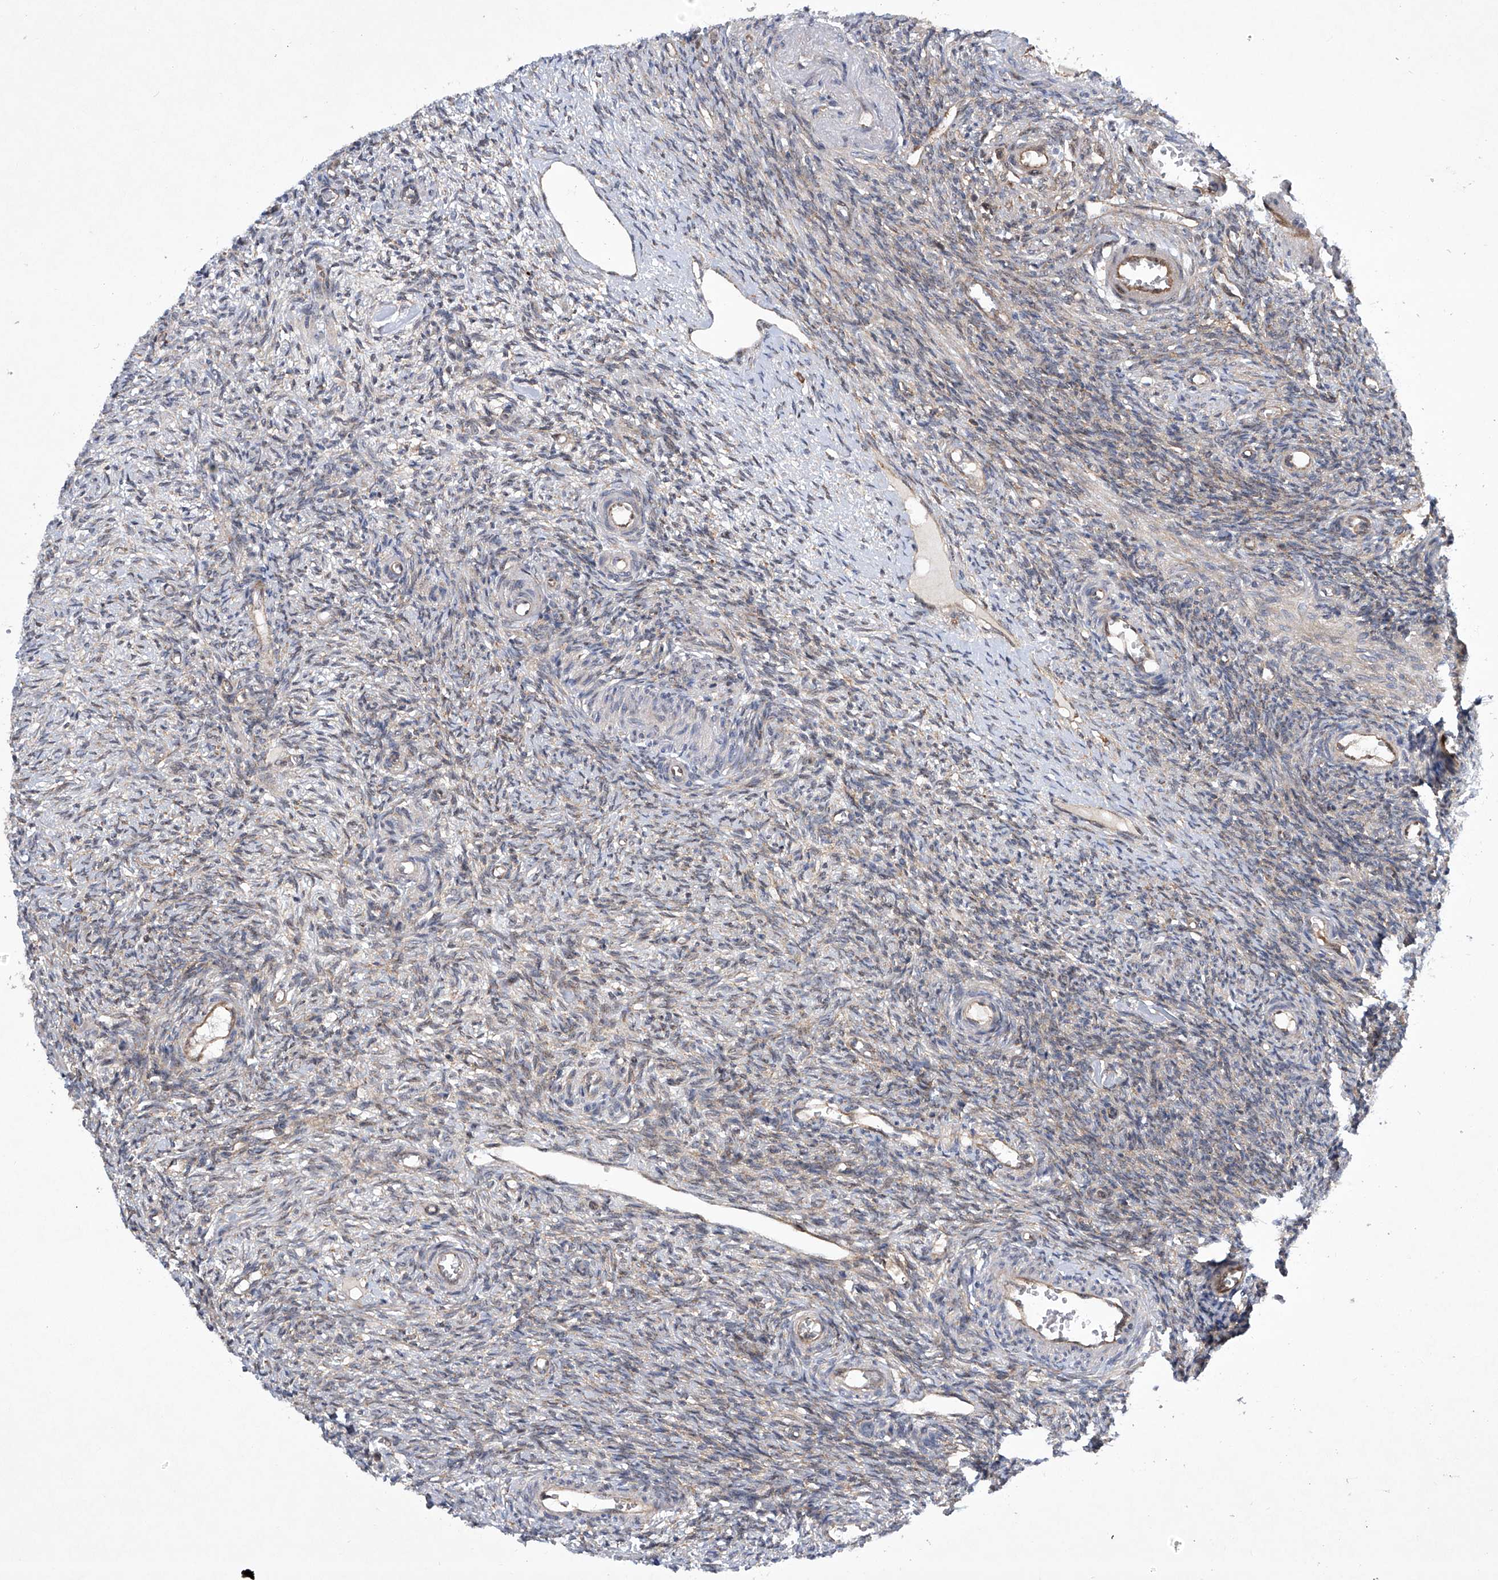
{"staining": {"intensity": "strong", "quantity": ">75%", "location": "cytoplasmic/membranous"}, "tissue": "ovary", "cell_type": "Follicle cells", "image_type": "normal", "snomed": [{"axis": "morphology", "description": "Normal tissue, NOS"}, {"axis": "topography", "description": "Ovary"}], "caption": "Ovary stained for a protein reveals strong cytoplasmic/membranous positivity in follicle cells.", "gene": "CISH", "patient": {"sex": "female", "age": 27}}